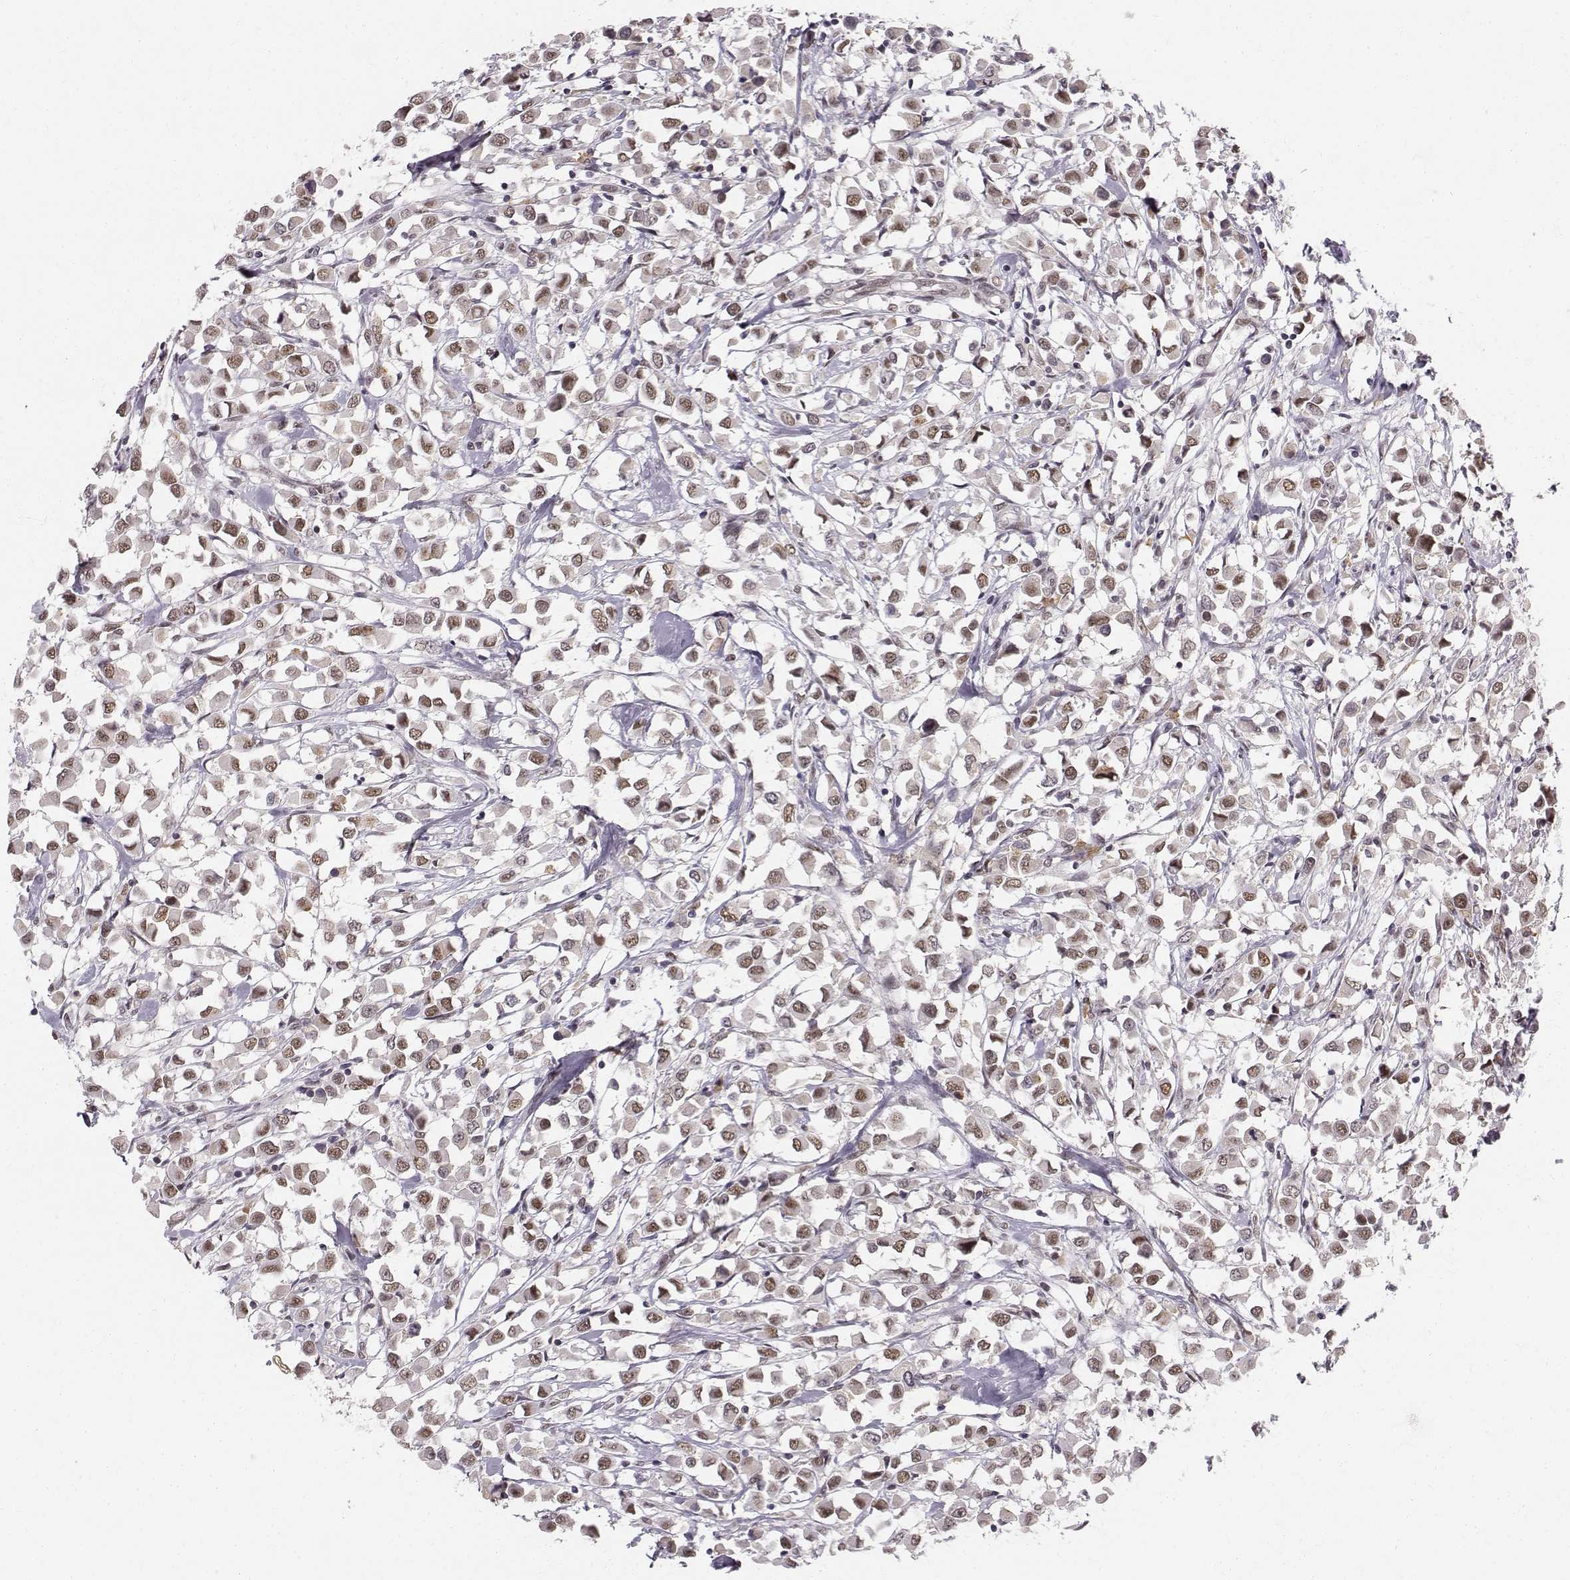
{"staining": {"intensity": "moderate", "quantity": ">75%", "location": "nuclear"}, "tissue": "breast cancer", "cell_type": "Tumor cells", "image_type": "cancer", "snomed": [{"axis": "morphology", "description": "Duct carcinoma"}, {"axis": "topography", "description": "Breast"}], "caption": "There is medium levels of moderate nuclear staining in tumor cells of breast cancer, as demonstrated by immunohistochemical staining (brown color).", "gene": "RPP38", "patient": {"sex": "female", "age": 61}}